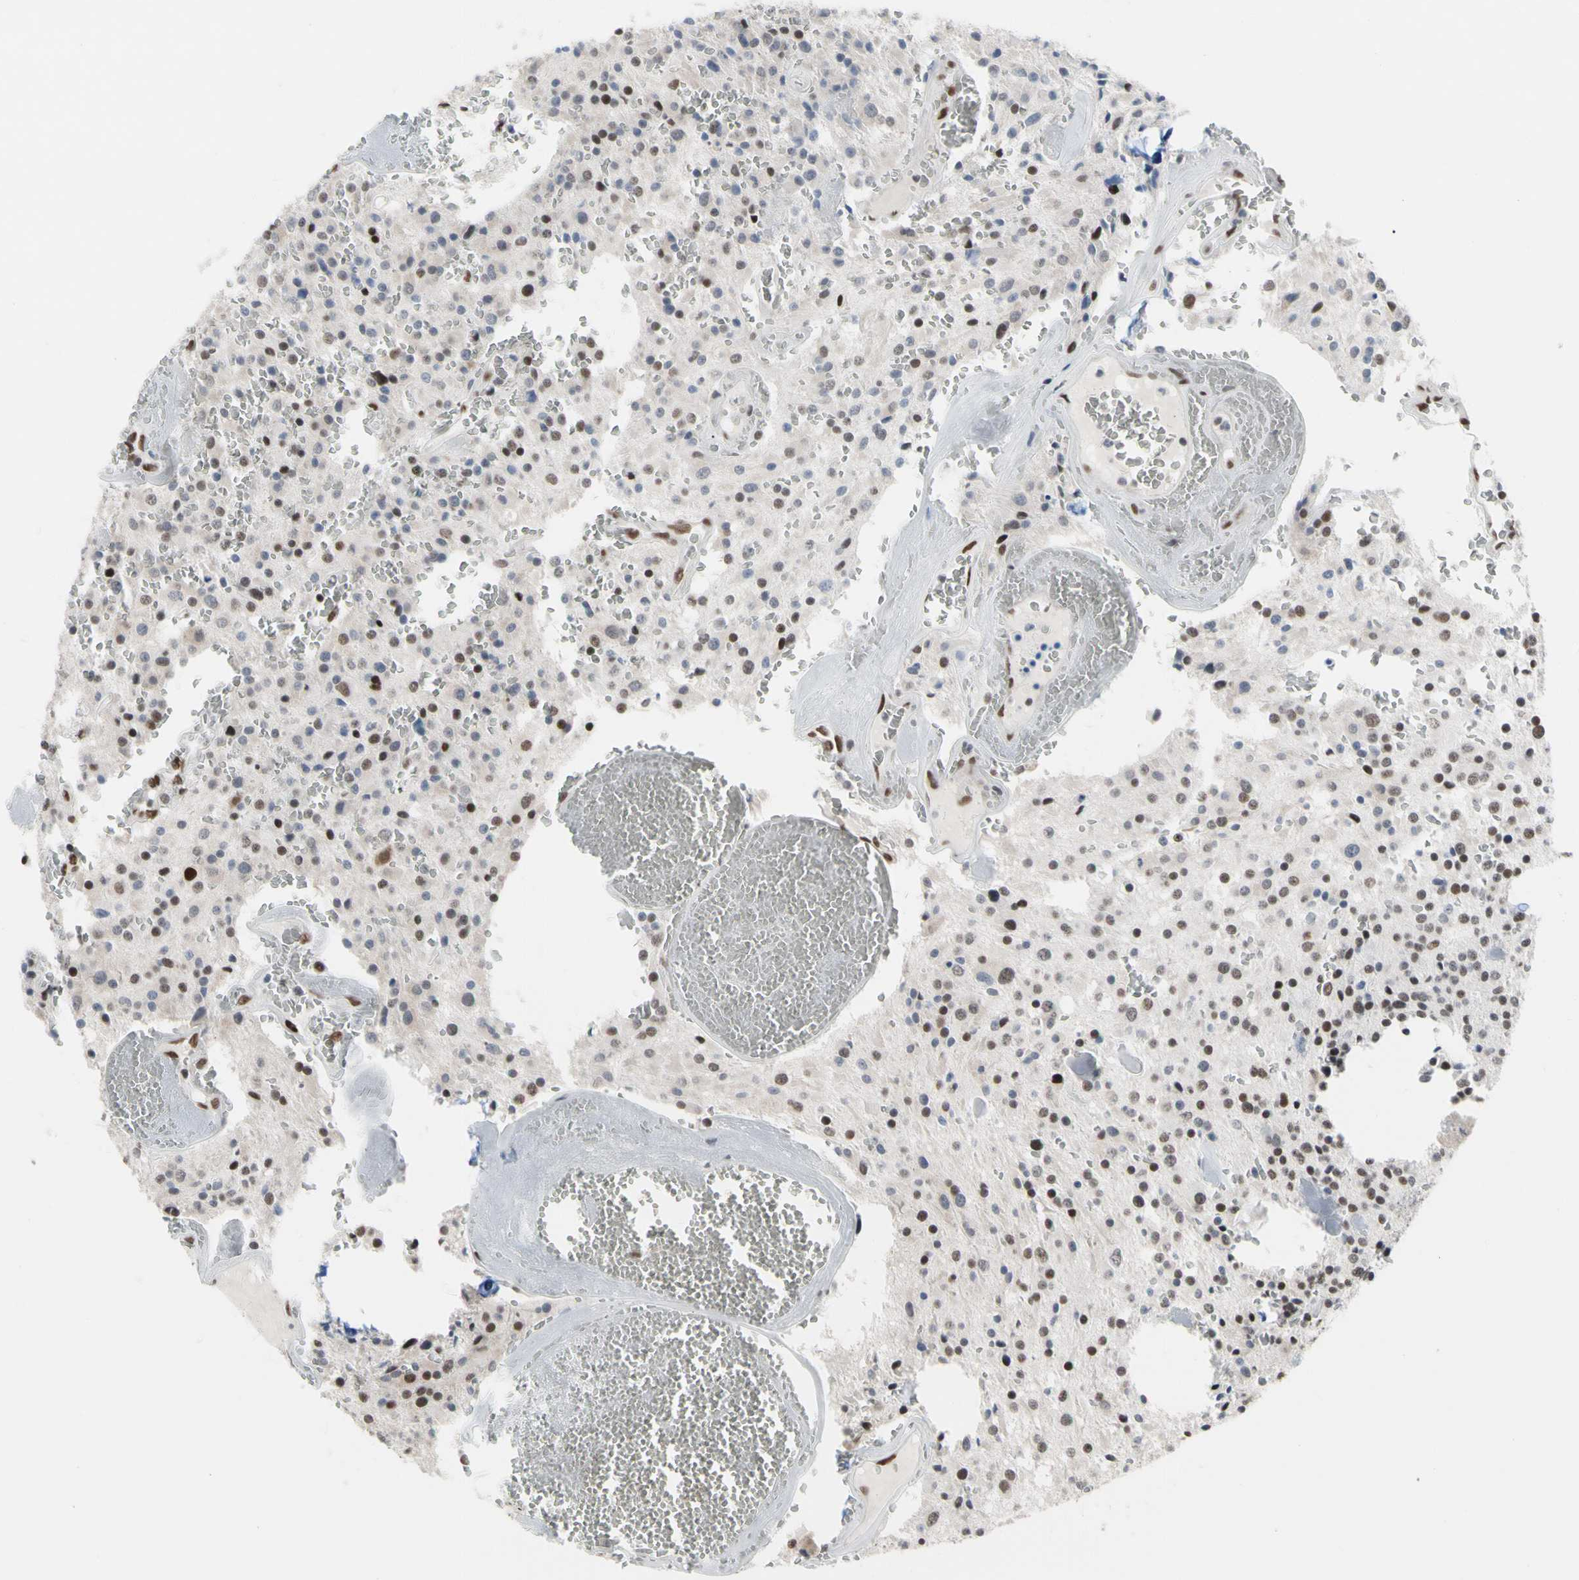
{"staining": {"intensity": "moderate", "quantity": "25%-75%", "location": "nuclear"}, "tissue": "glioma", "cell_type": "Tumor cells", "image_type": "cancer", "snomed": [{"axis": "morphology", "description": "Glioma, malignant, Low grade"}, {"axis": "topography", "description": "Brain"}], "caption": "Moderate nuclear positivity is appreciated in approximately 25%-75% of tumor cells in glioma.", "gene": "FAM98B", "patient": {"sex": "male", "age": 58}}